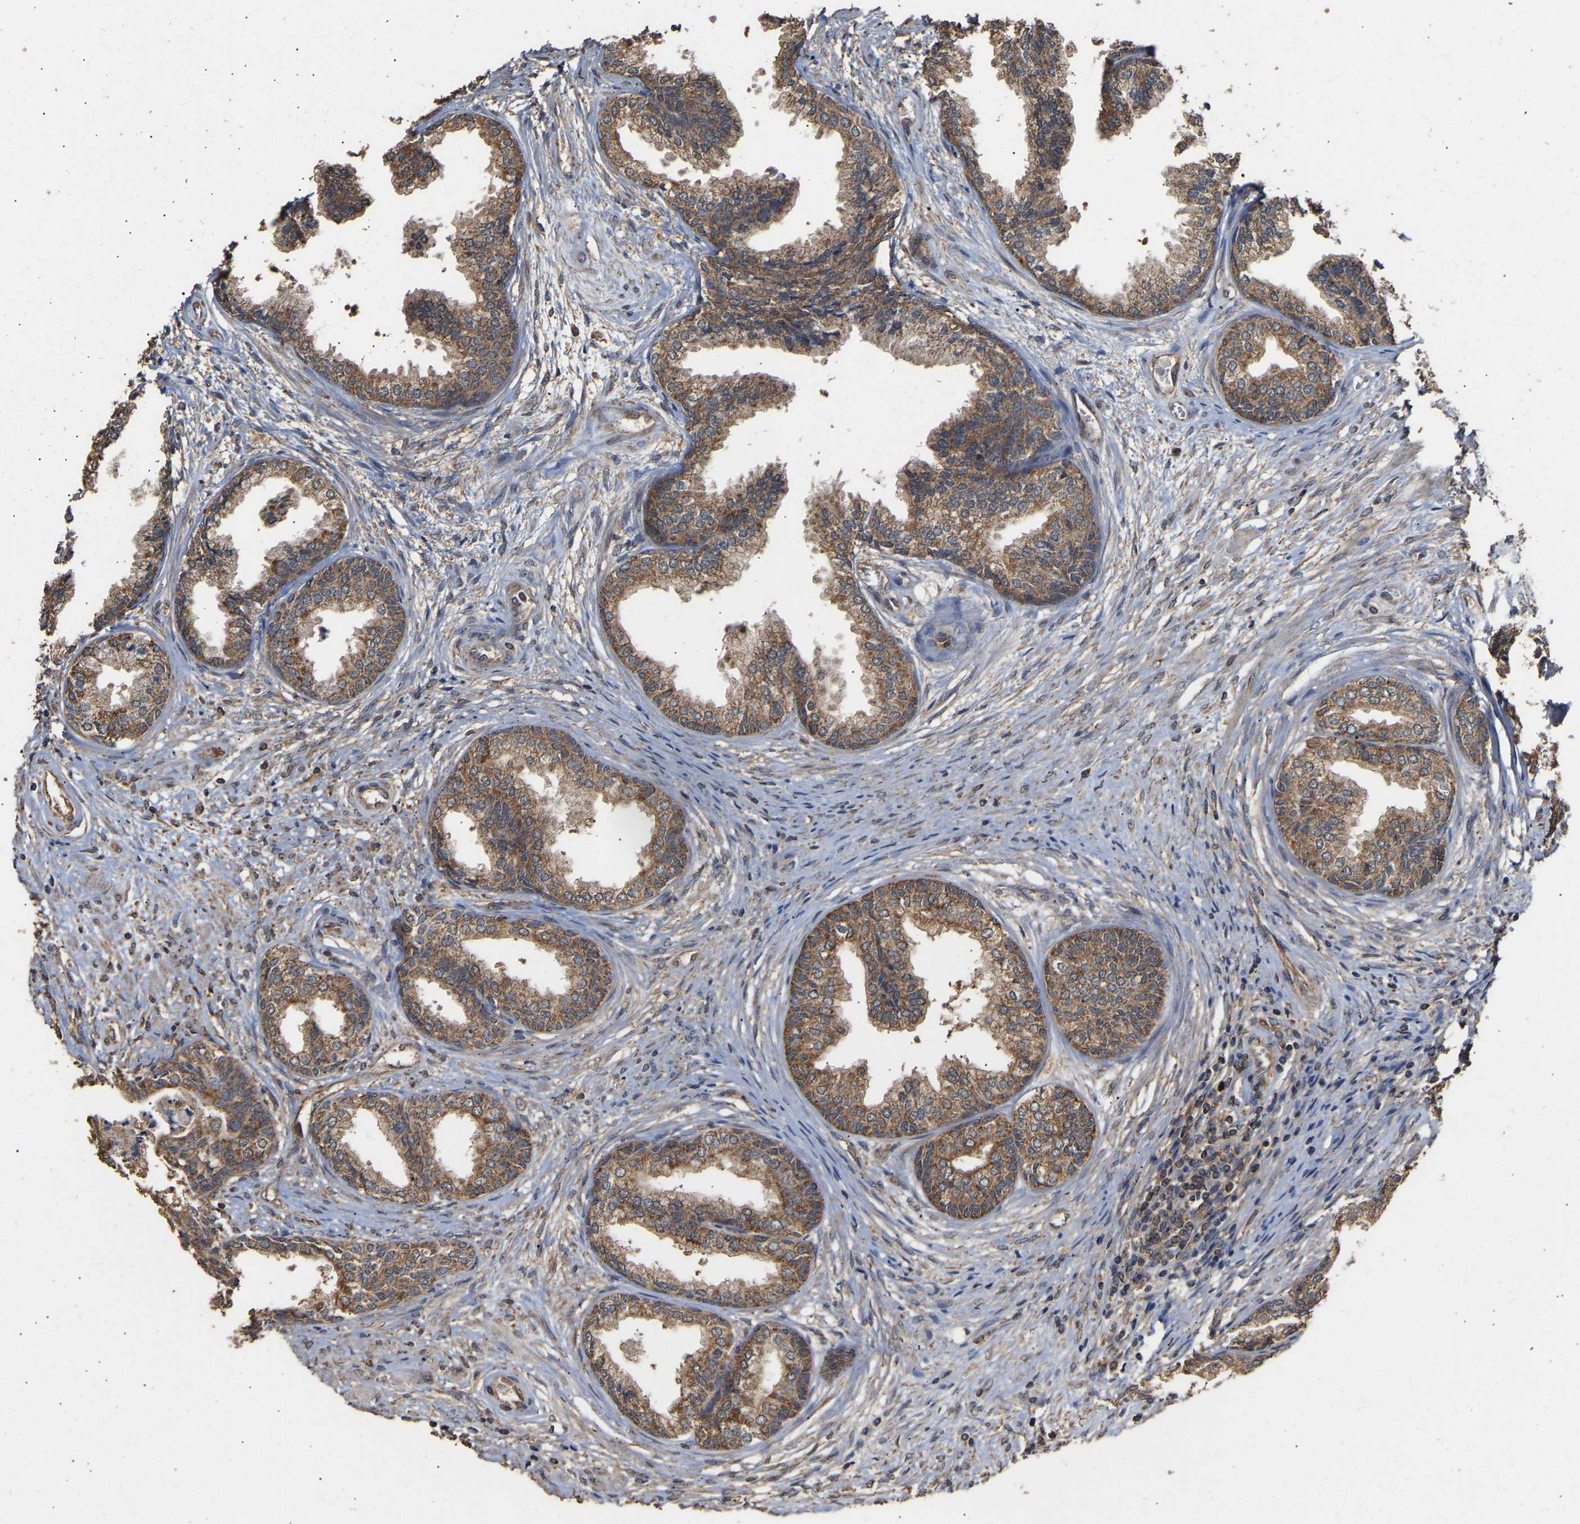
{"staining": {"intensity": "moderate", "quantity": ">75%", "location": "cytoplasmic/membranous"}, "tissue": "prostate", "cell_type": "Glandular cells", "image_type": "normal", "snomed": [{"axis": "morphology", "description": "Normal tissue, NOS"}, {"axis": "topography", "description": "Prostate"}], "caption": "A high-resolution micrograph shows IHC staining of normal prostate, which reveals moderate cytoplasmic/membranous expression in about >75% of glandular cells.", "gene": "ZNF26", "patient": {"sex": "male", "age": 76}}